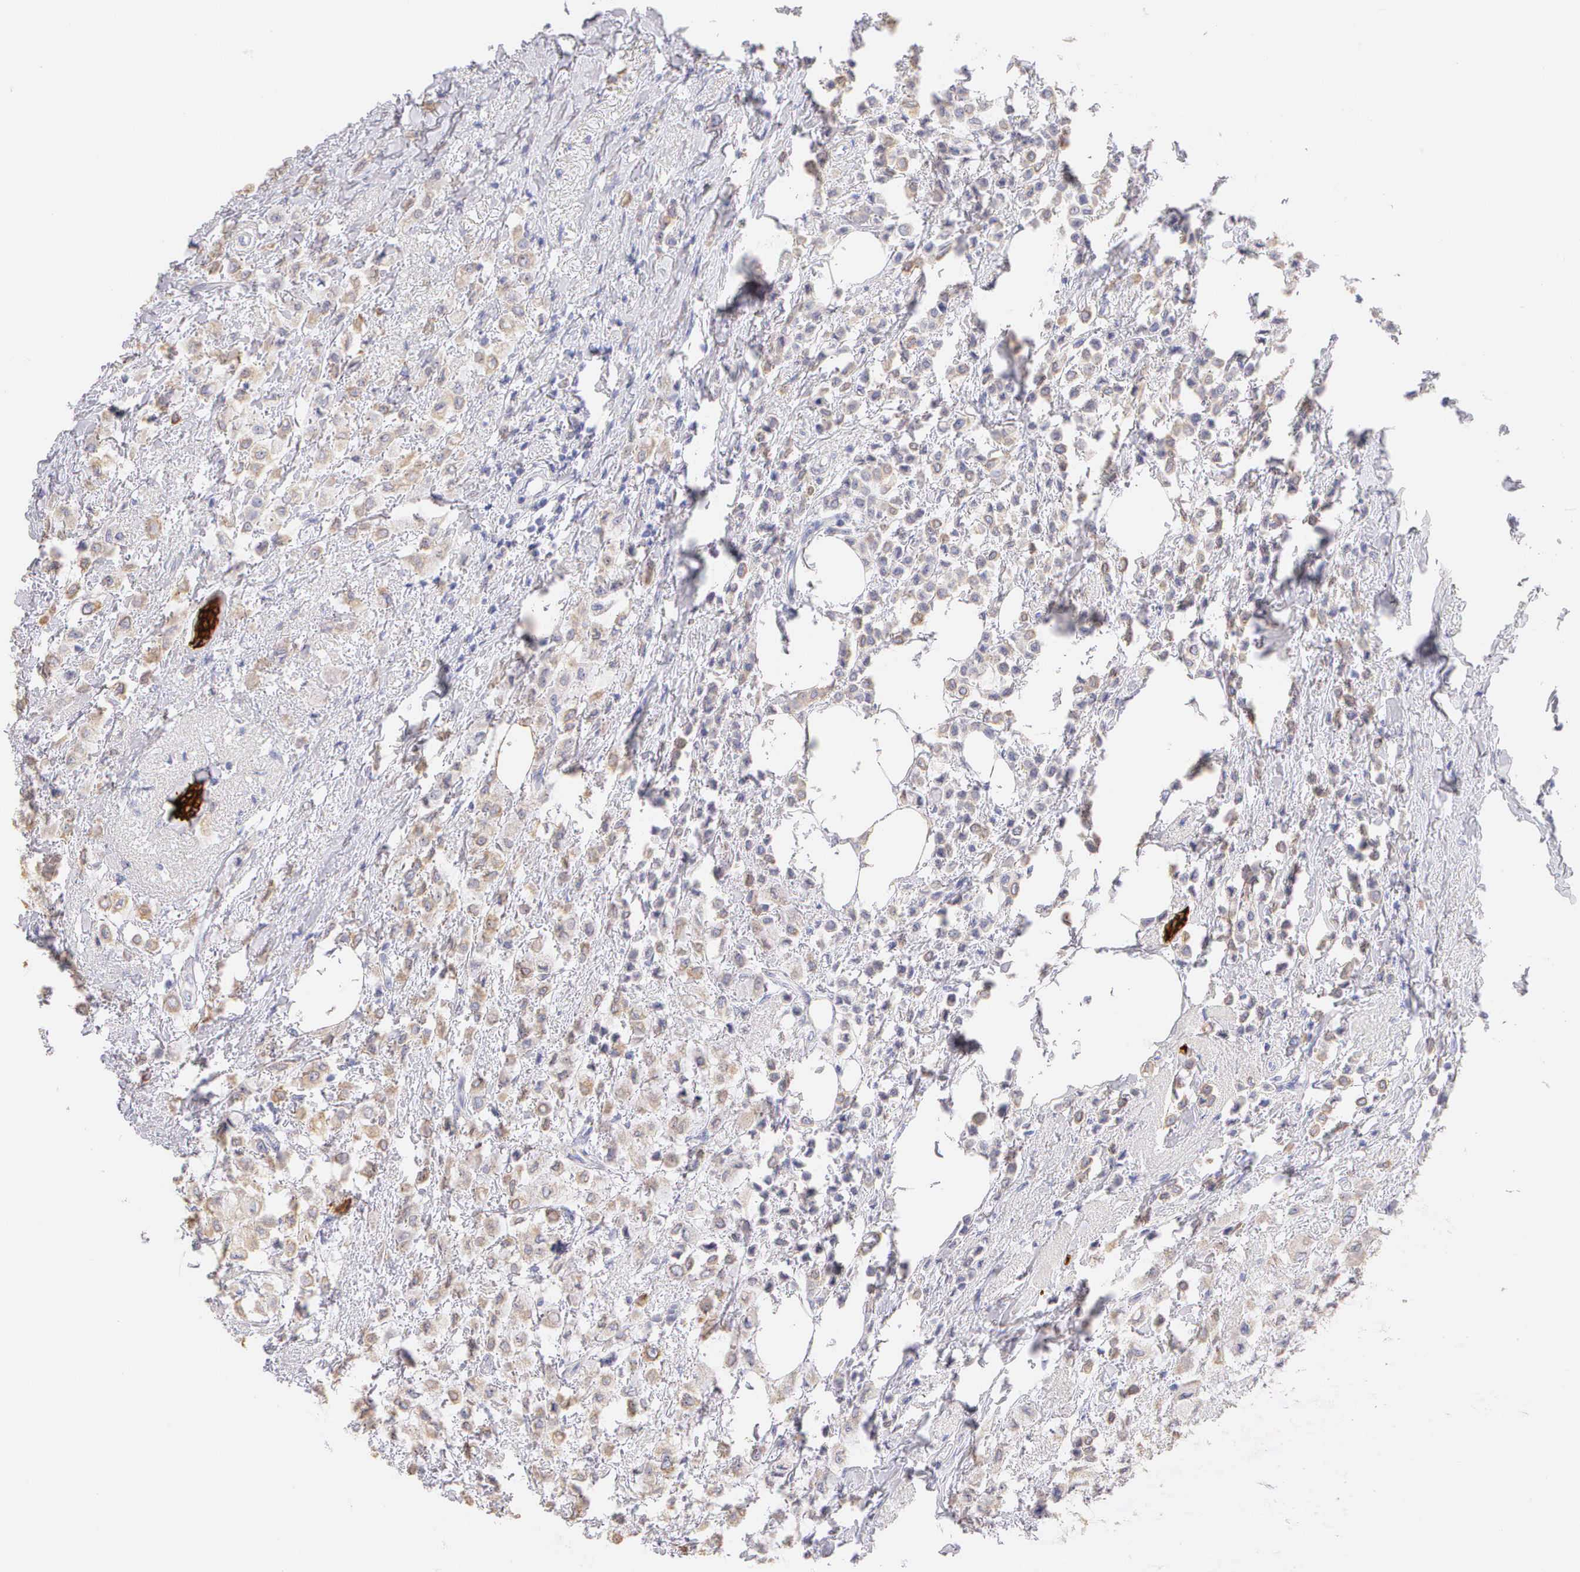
{"staining": {"intensity": "weak", "quantity": "25%-75%", "location": "cytoplasmic/membranous"}, "tissue": "breast cancer", "cell_type": "Tumor cells", "image_type": "cancer", "snomed": [{"axis": "morphology", "description": "Lobular carcinoma"}, {"axis": "topography", "description": "Breast"}], "caption": "Immunohistochemistry (IHC) (DAB) staining of human breast lobular carcinoma reveals weak cytoplasmic/membranous protein expression in approximately 25%-75% of tumor cells. The protein of interest is shown in brown color, while the nuclei are stained blue.", "gene": "KRT17", "patient": {"sex": "female", "age": 85}}